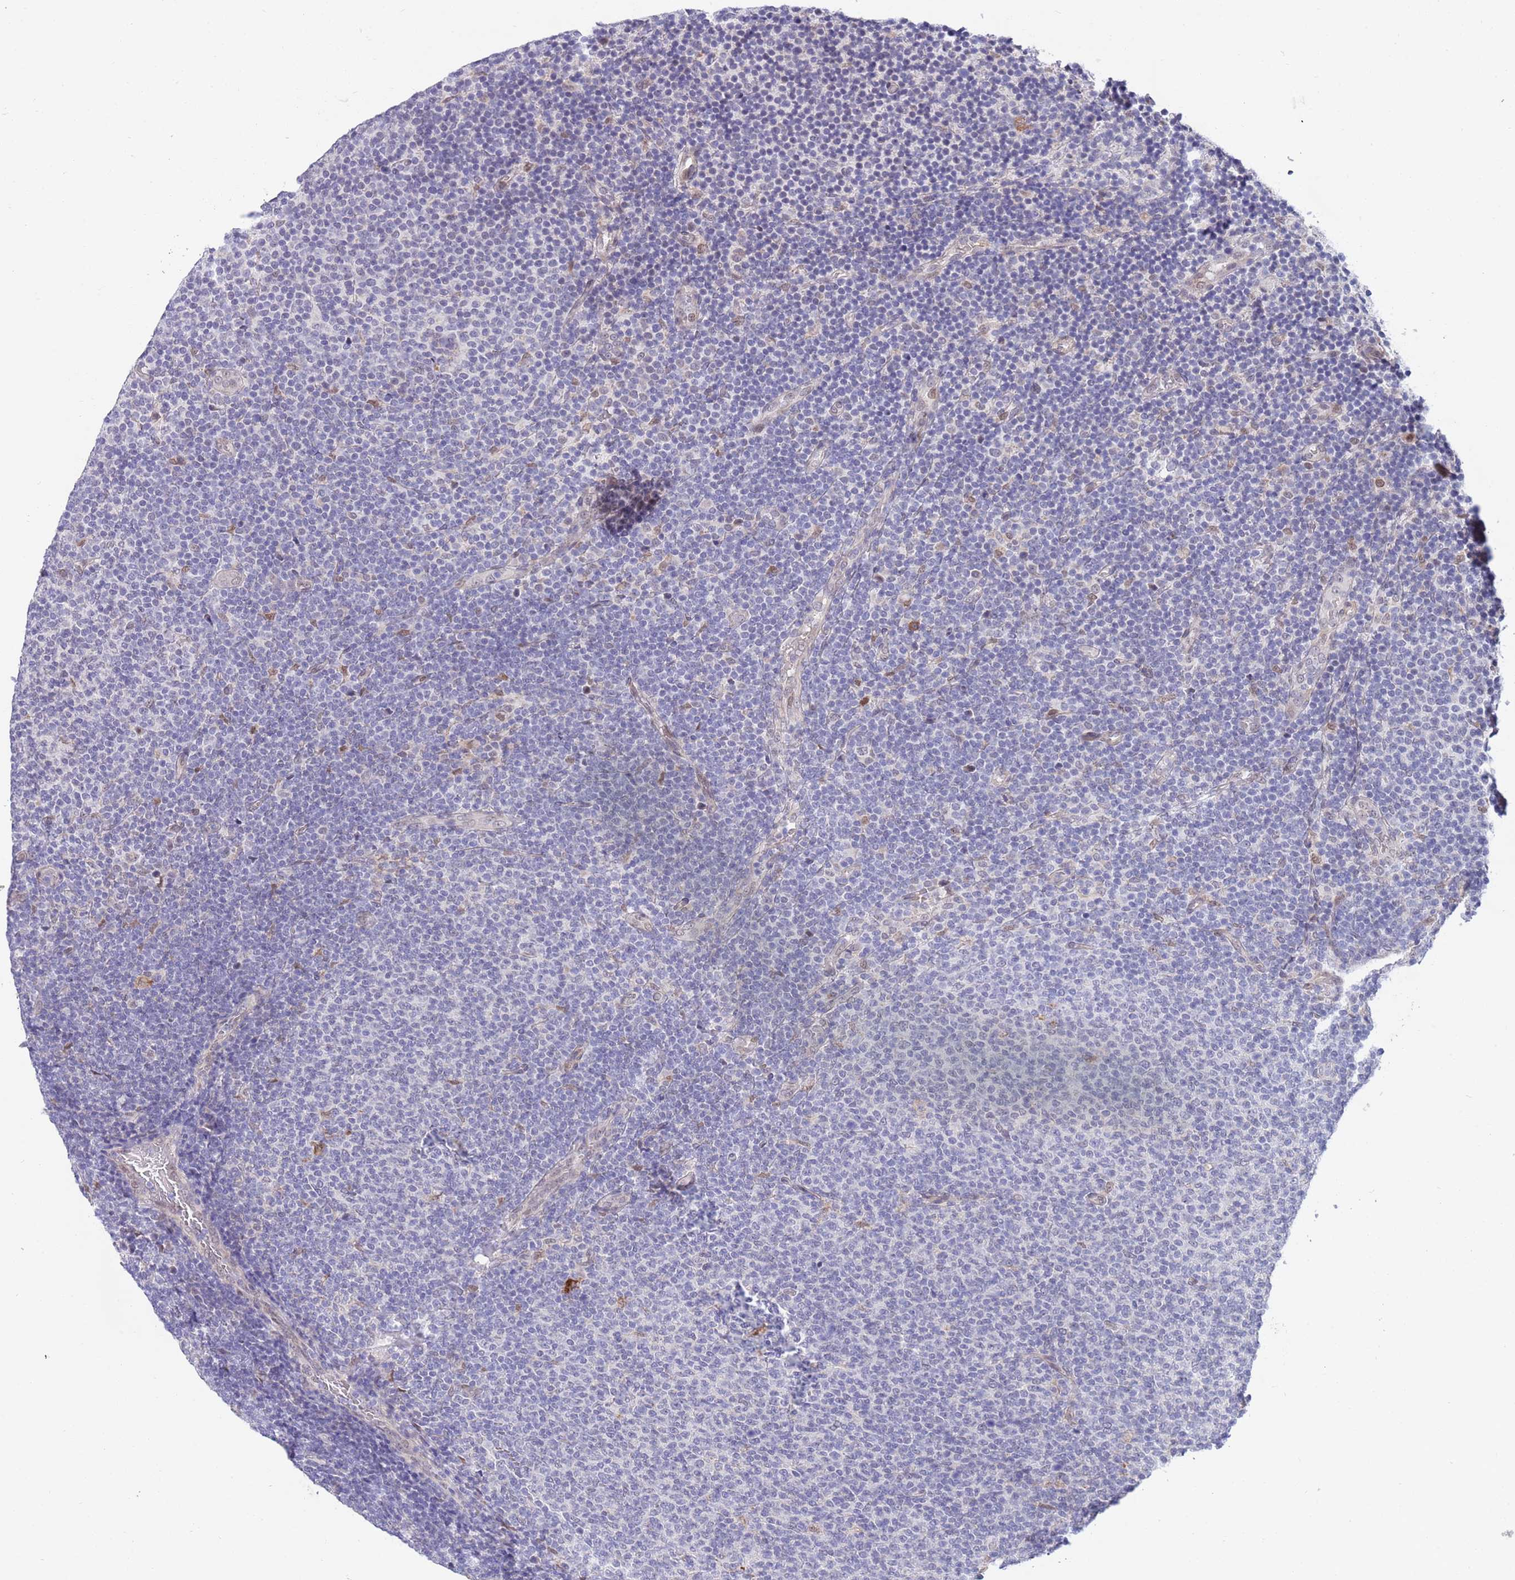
{"staining": {"intensity": "negative", "quantity": "none", "location": "none"}, "tissue": "lymphoma", "cell_type": "Tumor cells", "image_type": "cancer", "snomed": [{"axis": "morphology", "description": "Malignant lymphoma, non-Hodgkin's type, Low grade"}, {"axis": "topography", "description": "Lymph node"}], "caption": "Protein analysis of malignant lymphoma, non-Hodgkin's type (low-grade) demonstrates no significant staining in tumor cells. The staining is performed using DAB (3,3'-diaminobenzidine) brown chromogen with nuclei counter-stained in using hematoxylin.", "gene": "NLRP6", "patient": {"sex": "male", "age": 66}}